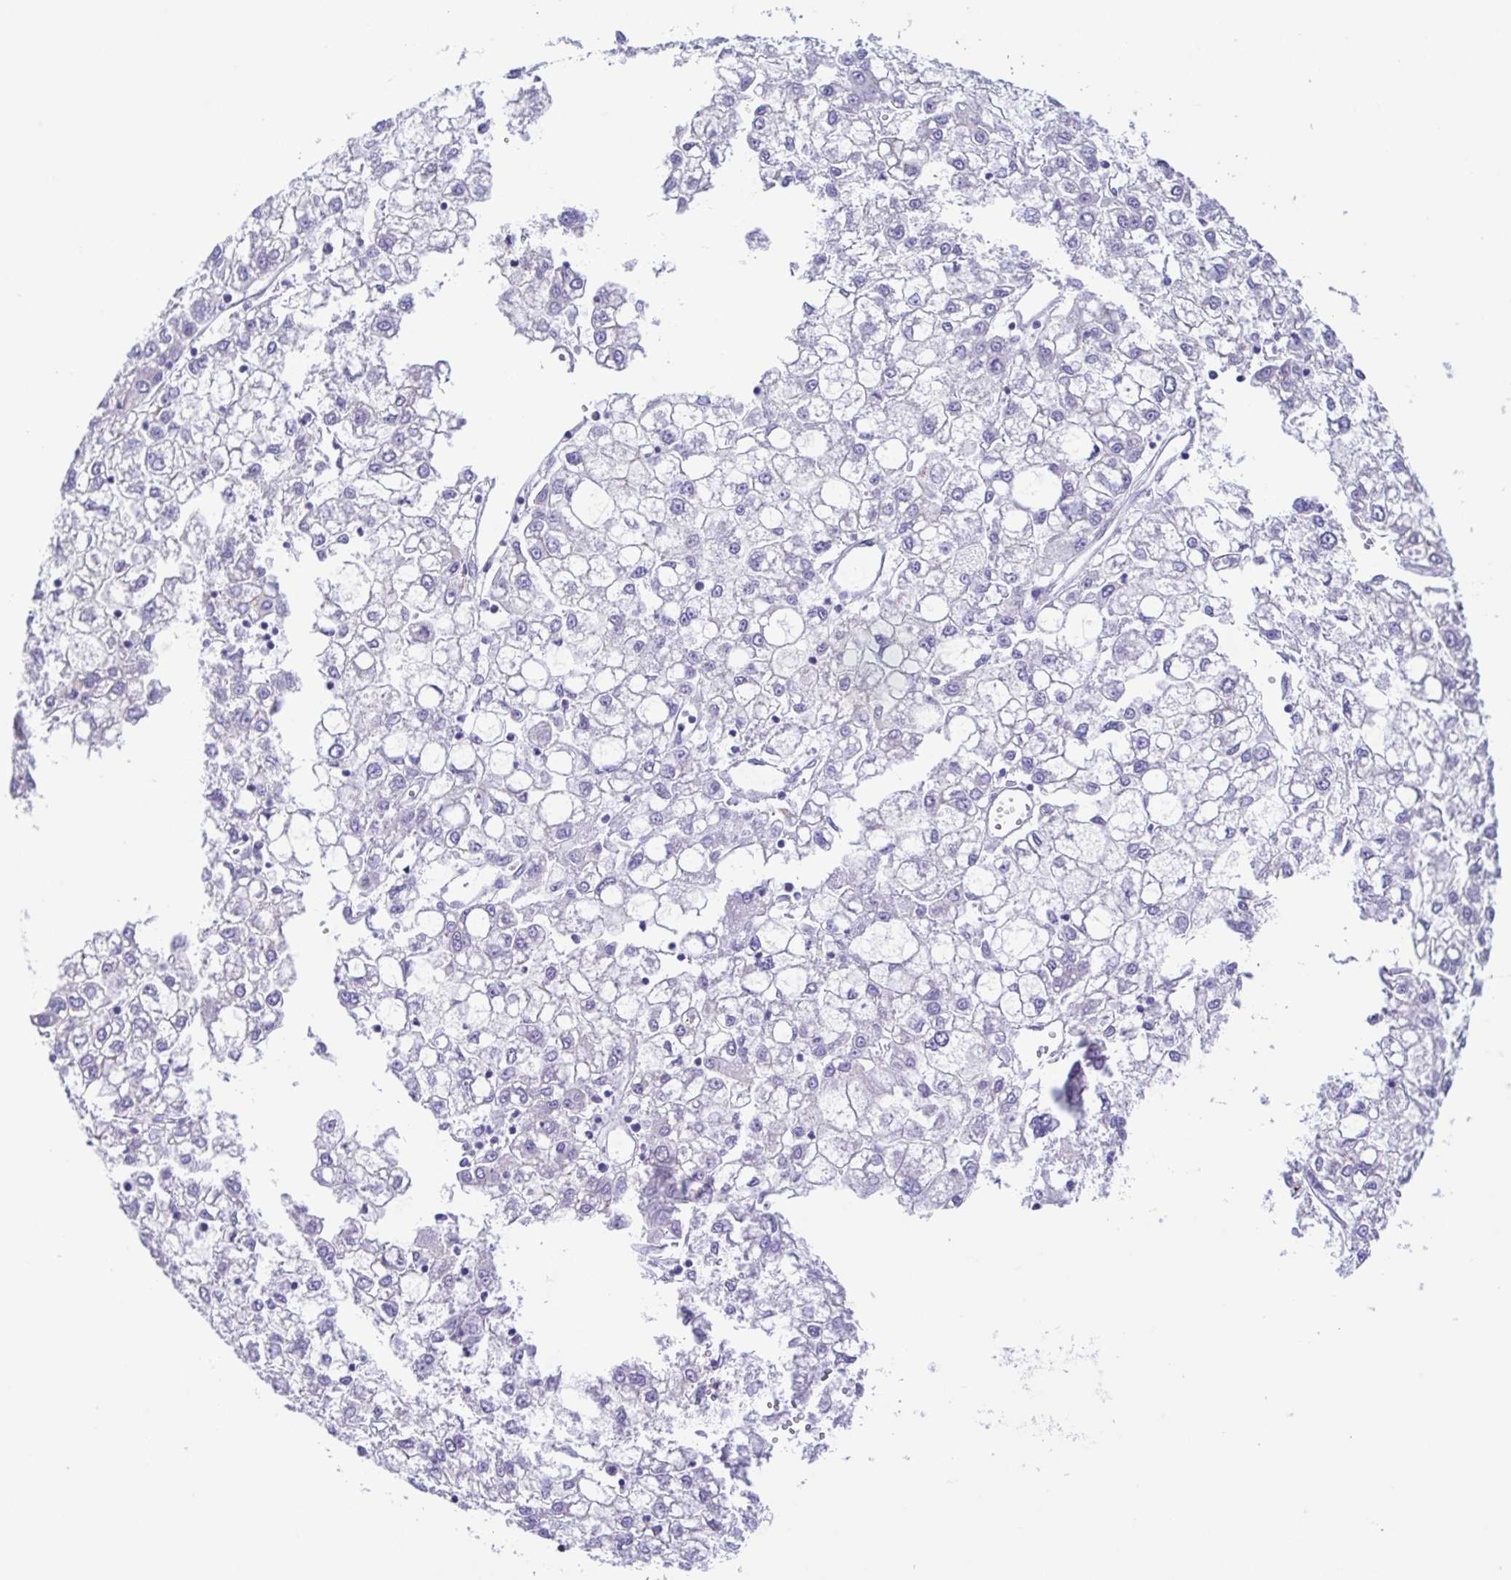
{"staining": {"intensity": "negative", "quantity": "none", "location": "none"}, "tissue": "liver cancer", "cell_type": "Tumor cells", "image_type": "cancer", "snomed": [{"axis": "morphology", "description": "Carcinoma, Hepatocellular, NOS"}, {"axis": "topography", "description": "Liver"}], "caption": "Liver hepatocellular carcinoma stained for a protein using immunohistochemistry (IHC) demonstrates no positivity tumor cells.", "gene": "GPR182", "patient": {"sex": "male", "age": 40}}